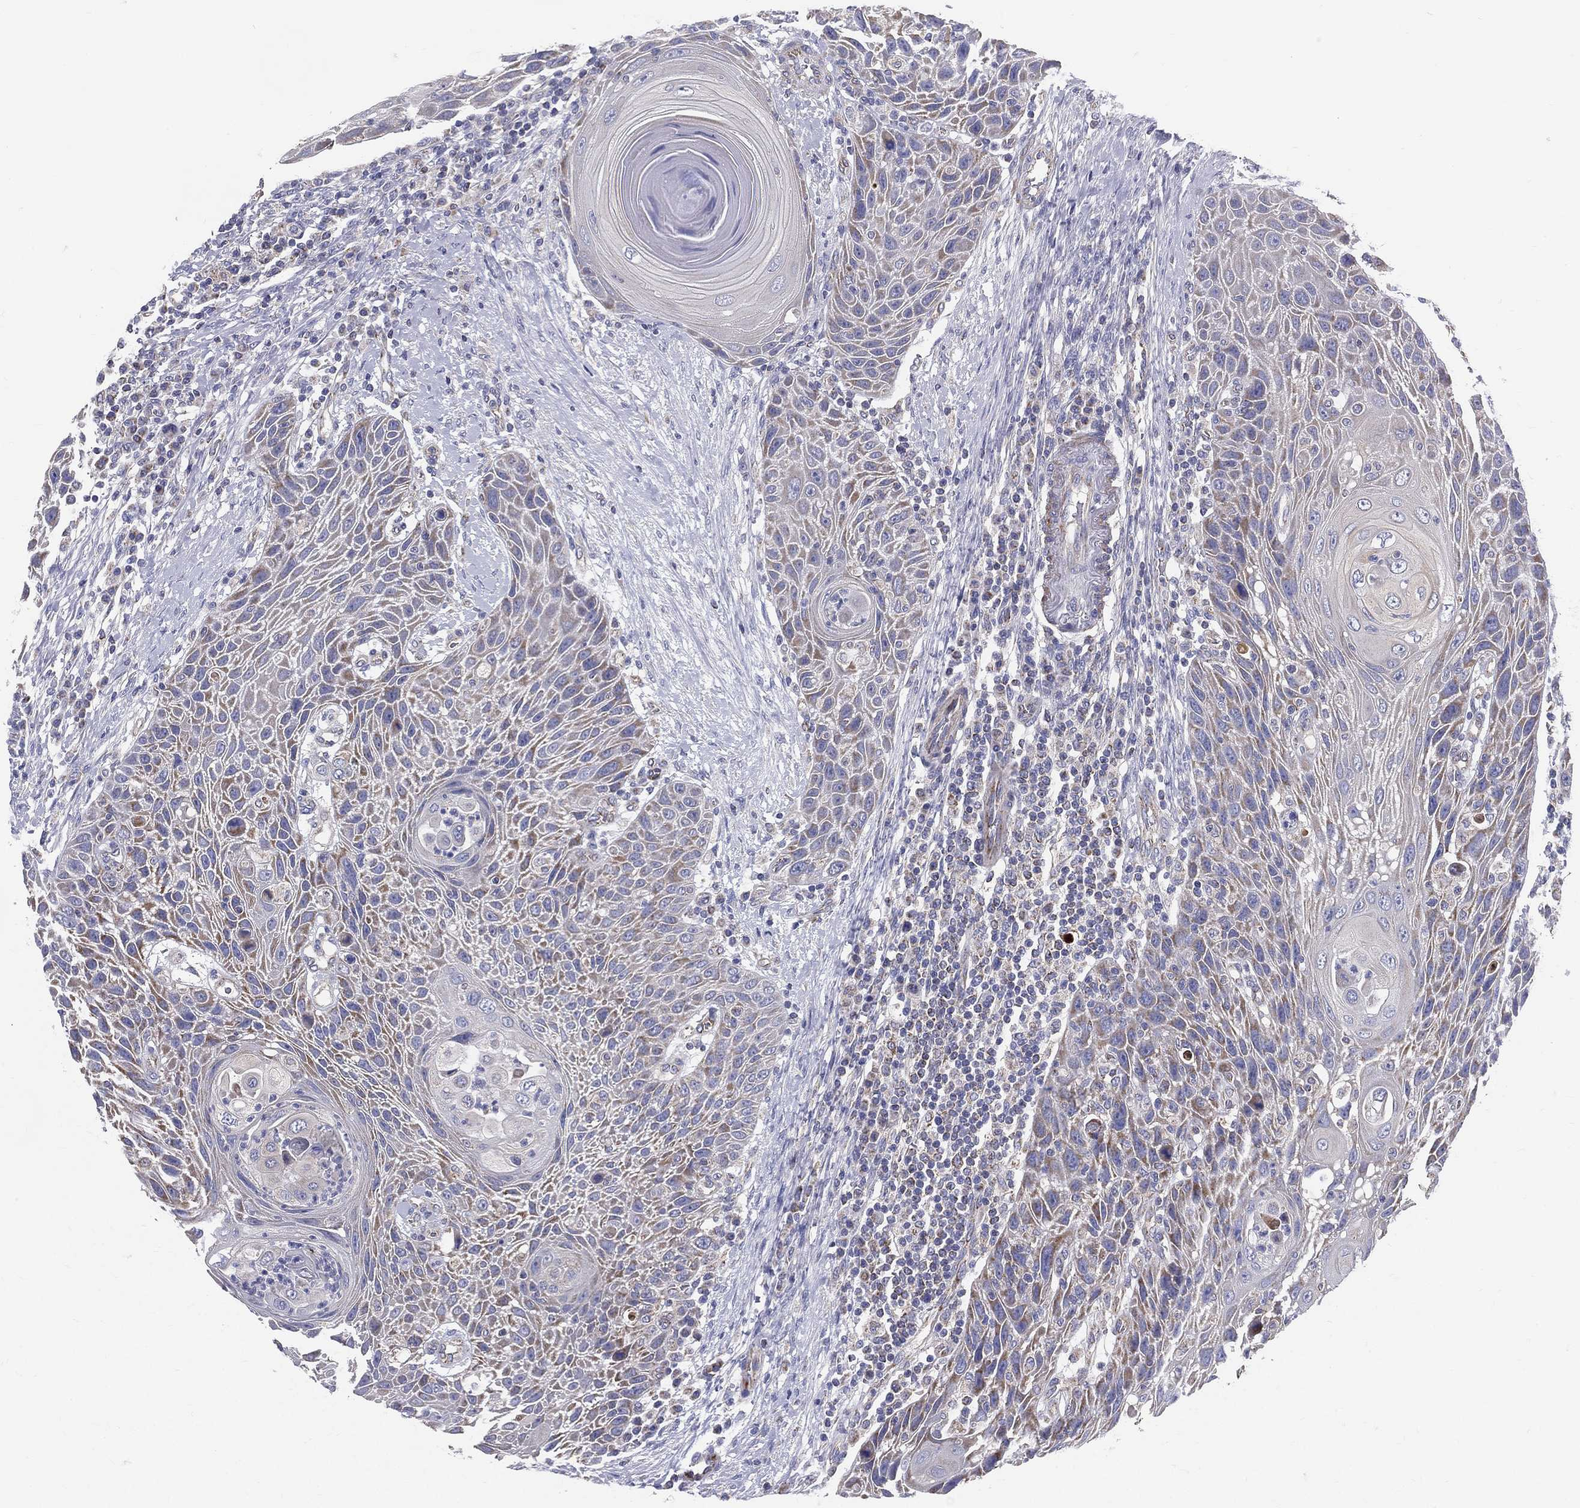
{"staining": {"intensity": "moderate", "quantity": "<25%", "location": "cytoplasmic/membranous"}, "tissue": "head and neck cancer", "cell_type": "Tumor cells", "image_type": "cancer", "snomed": [{"axis": "morphology", "description": "Squamous cell carcinoma, NOS"}, {"axis": "topography", "description": "Head-Neck"}], "caption": "Tumor cells display low levels of moderate cytoplasmic/membranous positivity in approximately <25% of cells in head and neck cancer.", "gene": "PWWP3A", "patient": {"sex": "male", "age": 69}}